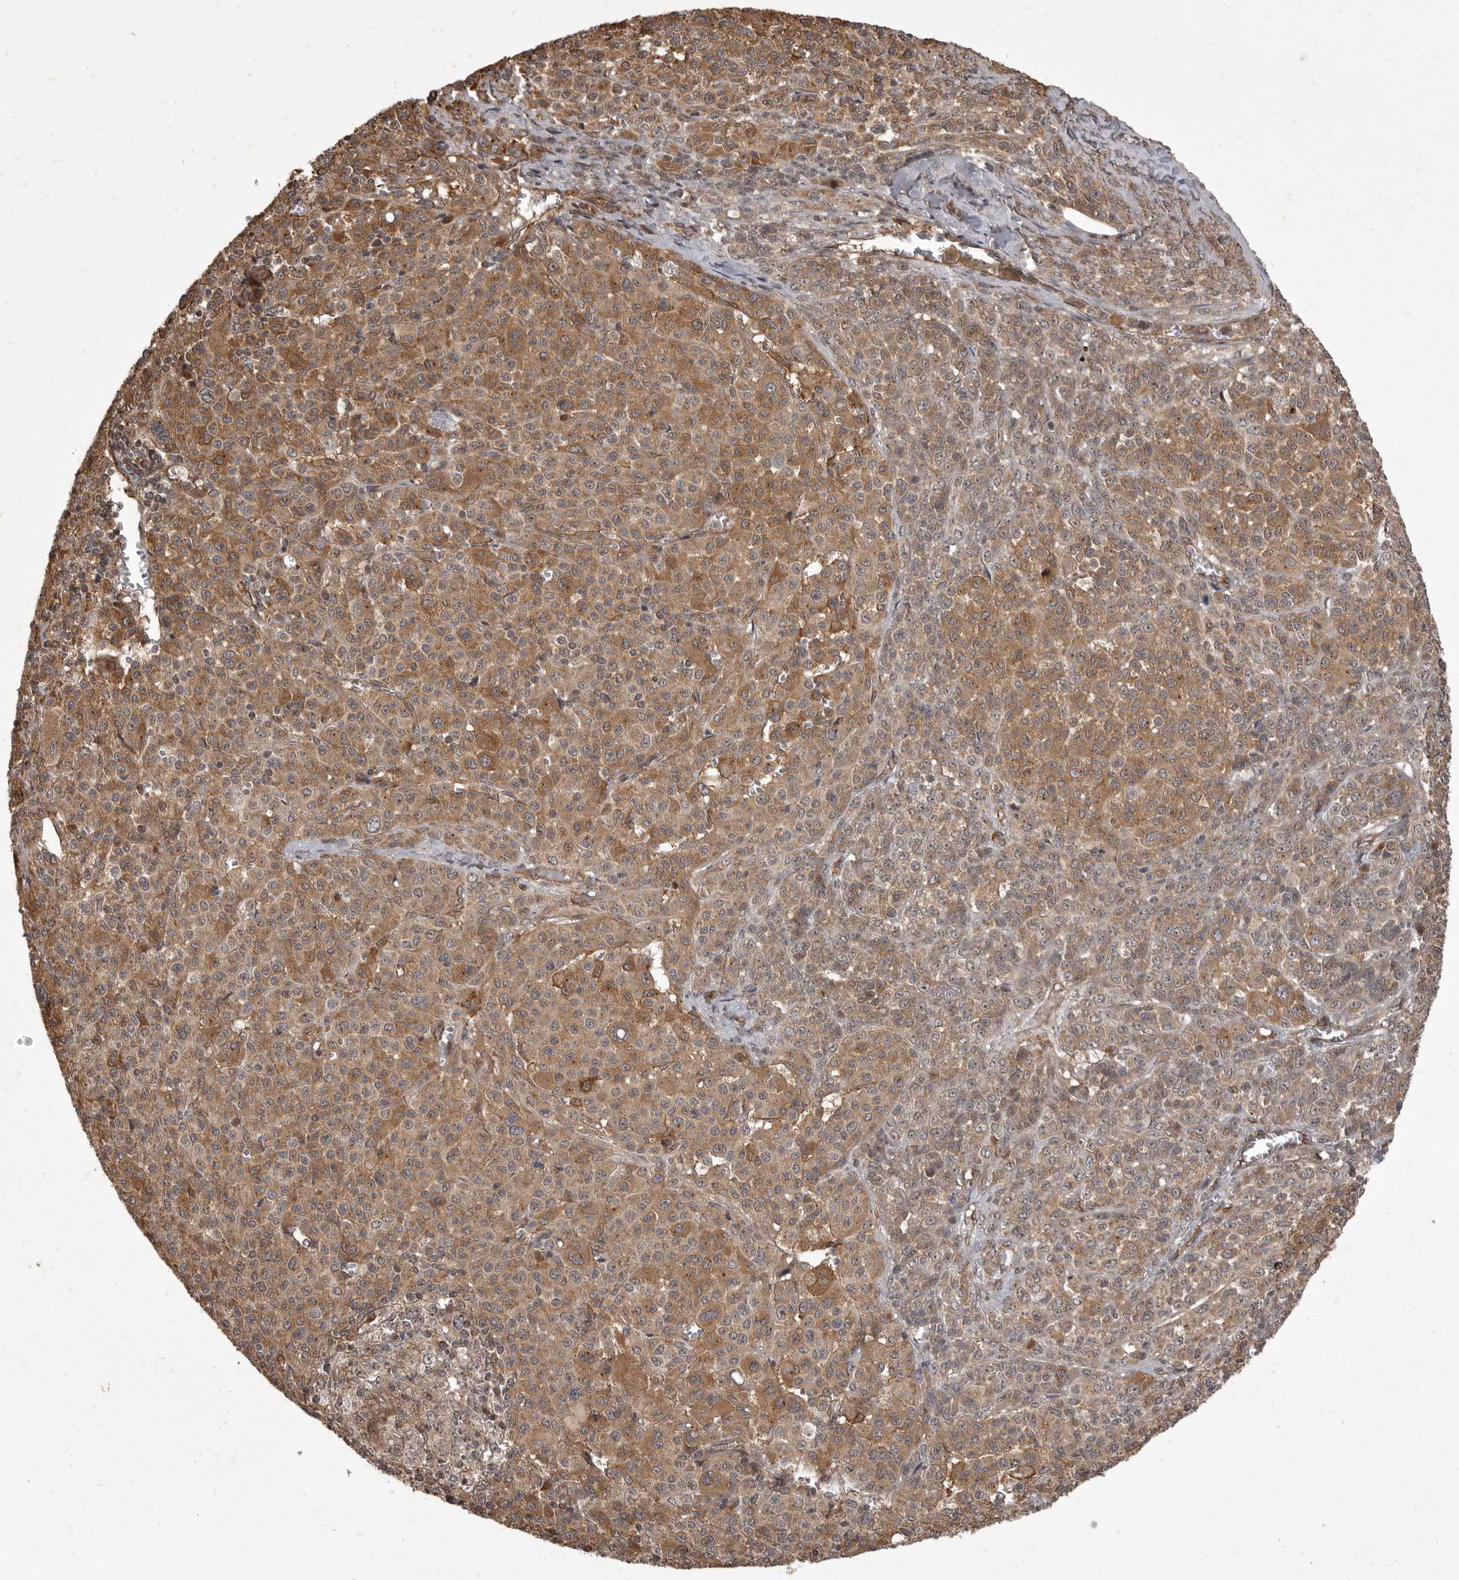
{"staining": {"intensity": "moderate", "quantity": ">75%", "location": "cytoplasmic/membranous"}, "tissue": "melanoma", "cell_type": "Tumor cells", "image_type": "cancer", "snomed": [{"axis": "morphology", "description": "Malignant melanoma, Metastatic site"}, {"axis": "topography", "description": "Skin"}], "caption": "Immunohistochemistry (IHC) (DAB (3,3'-diaminobenzidine)) staining of human melanoma demonstrates moderate cytoplasmic/membranous protein positivity in approximately >75% of tumor cells.", "gene": "DNAJC8", "patient": {"sex": "female", "age": 74}}